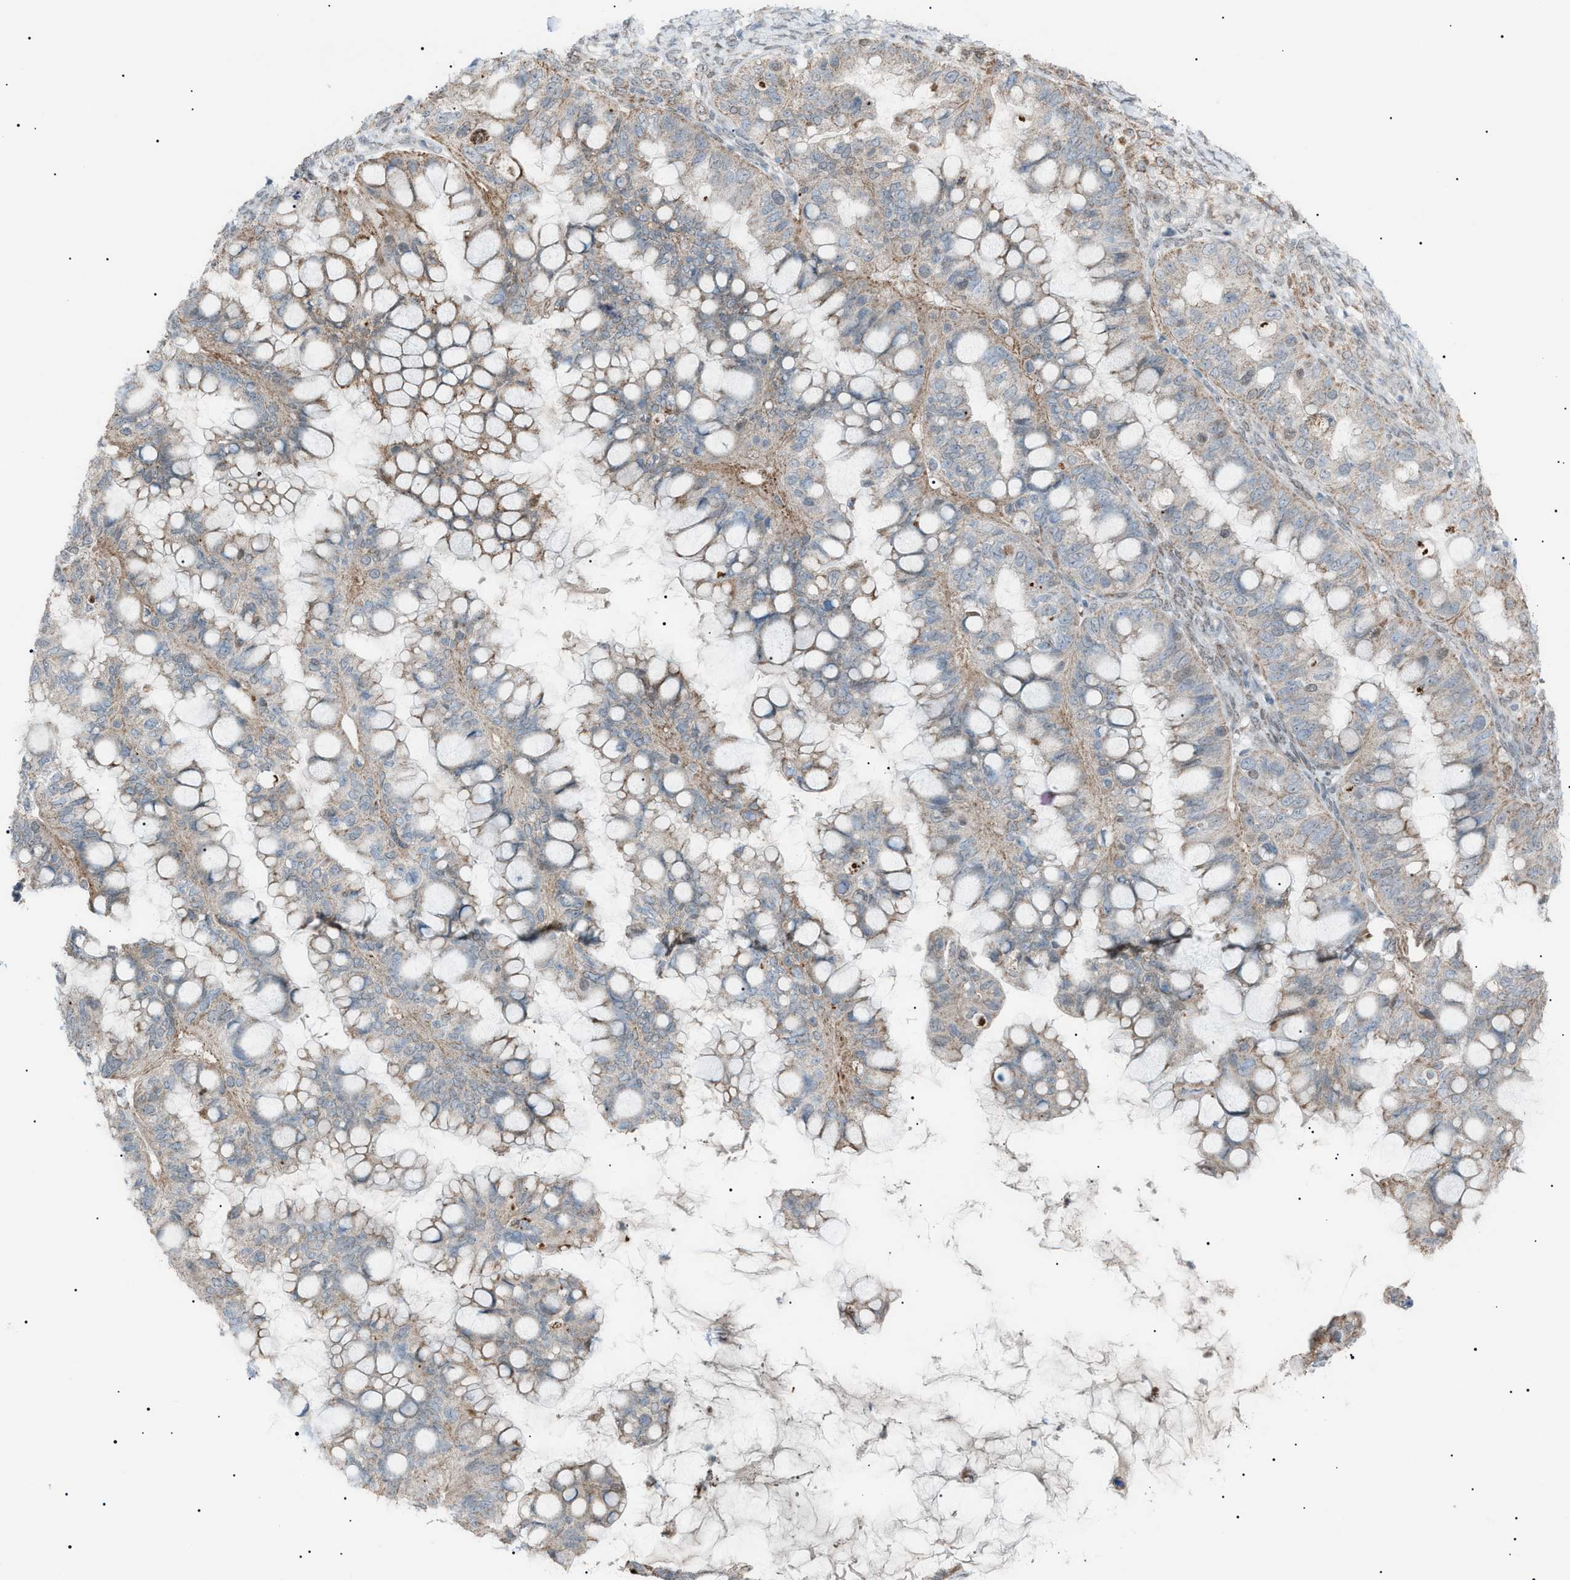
{"staining": {"intensity": "weak", "quantity": ">75%", "location": "cytoplasmic/membranous"}, "tissue": "ovarian cancer", "cell_type": "Tumor cells", "image_type": "cancer", "snomed": [{"axis": "morphology", "description": "Cystadenocarcinoma, mucinous, NOS"}, {"axis": "topography", "description": "Ovary"}], "caption": "The micrograph displays staining of ovarian mucinous cystadenocarcinoma, revealing weak cytoplasmic/membranous protein positivity (brown color) within tumor cells.", "gene": "ZNF516", "patient": {"sex": "female", "age": 80}}